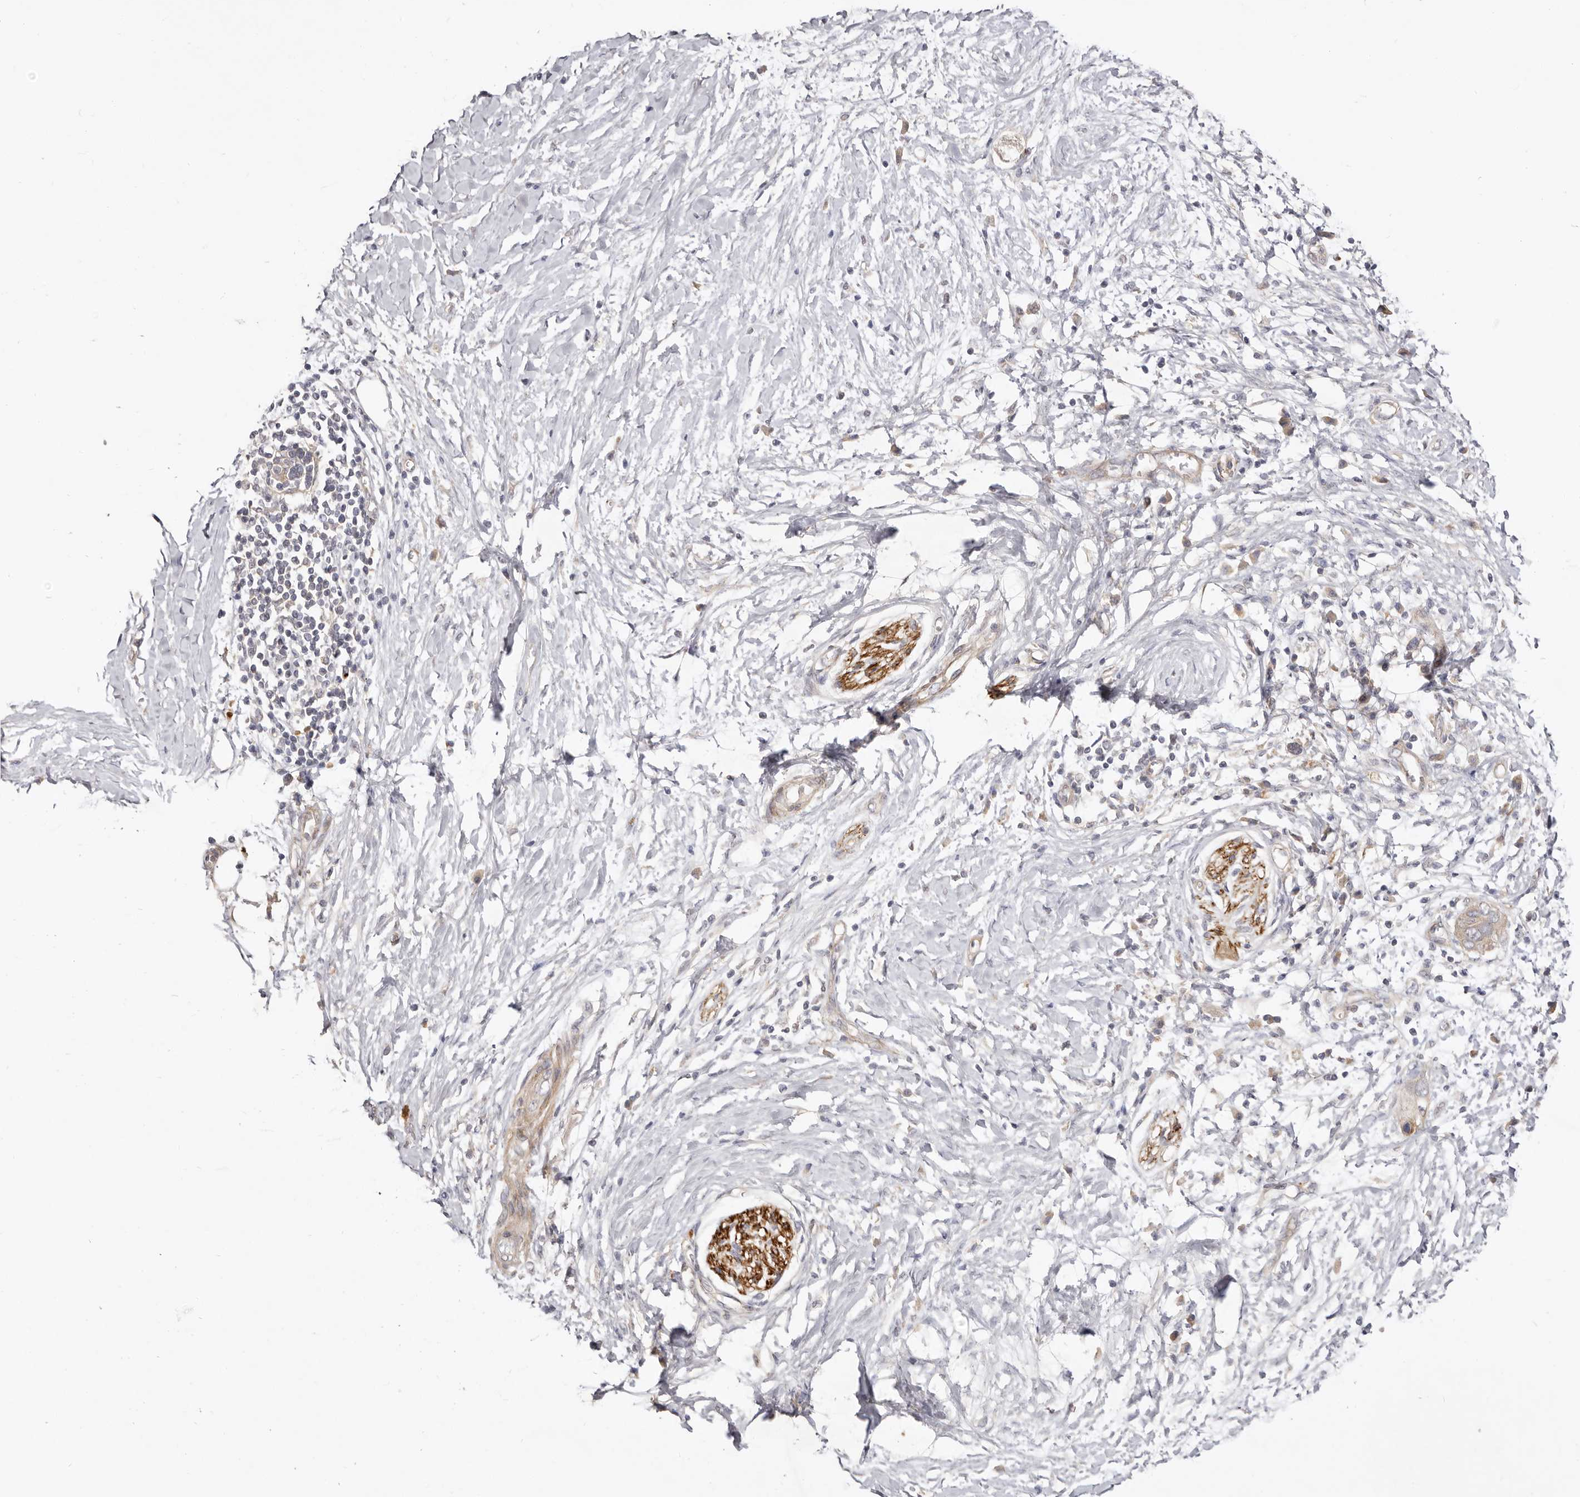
{"staining": {"intensity": "weak", "quantity": ">75%", "location": "cytoplasmic/membranous"}, "tissue": "pancreatic cancer", "cell_type": "Tumor cells", "image_type": "cancer", "snomed": [{"axis": "morphology", "description": "Normal tissue, NOS"}, {"axis": "morphology", "description": "Adenocarcinoma, NOS"}, {"axis": "topography", "description": "Pancreas"}, {"axis": "topography", "description": "Peripheral nerve tissue"}], "caption": "Protein staining by IHC displays weak cytoplasmic/membranous expression in approximately >75% of tumor cells in pancreatic adenocarcinoma. (DAB = brown stain, brightfield microscopy at high magnification).", "gene": "ADAMTS9", "patient": {"sex": "male", "age": 59}}